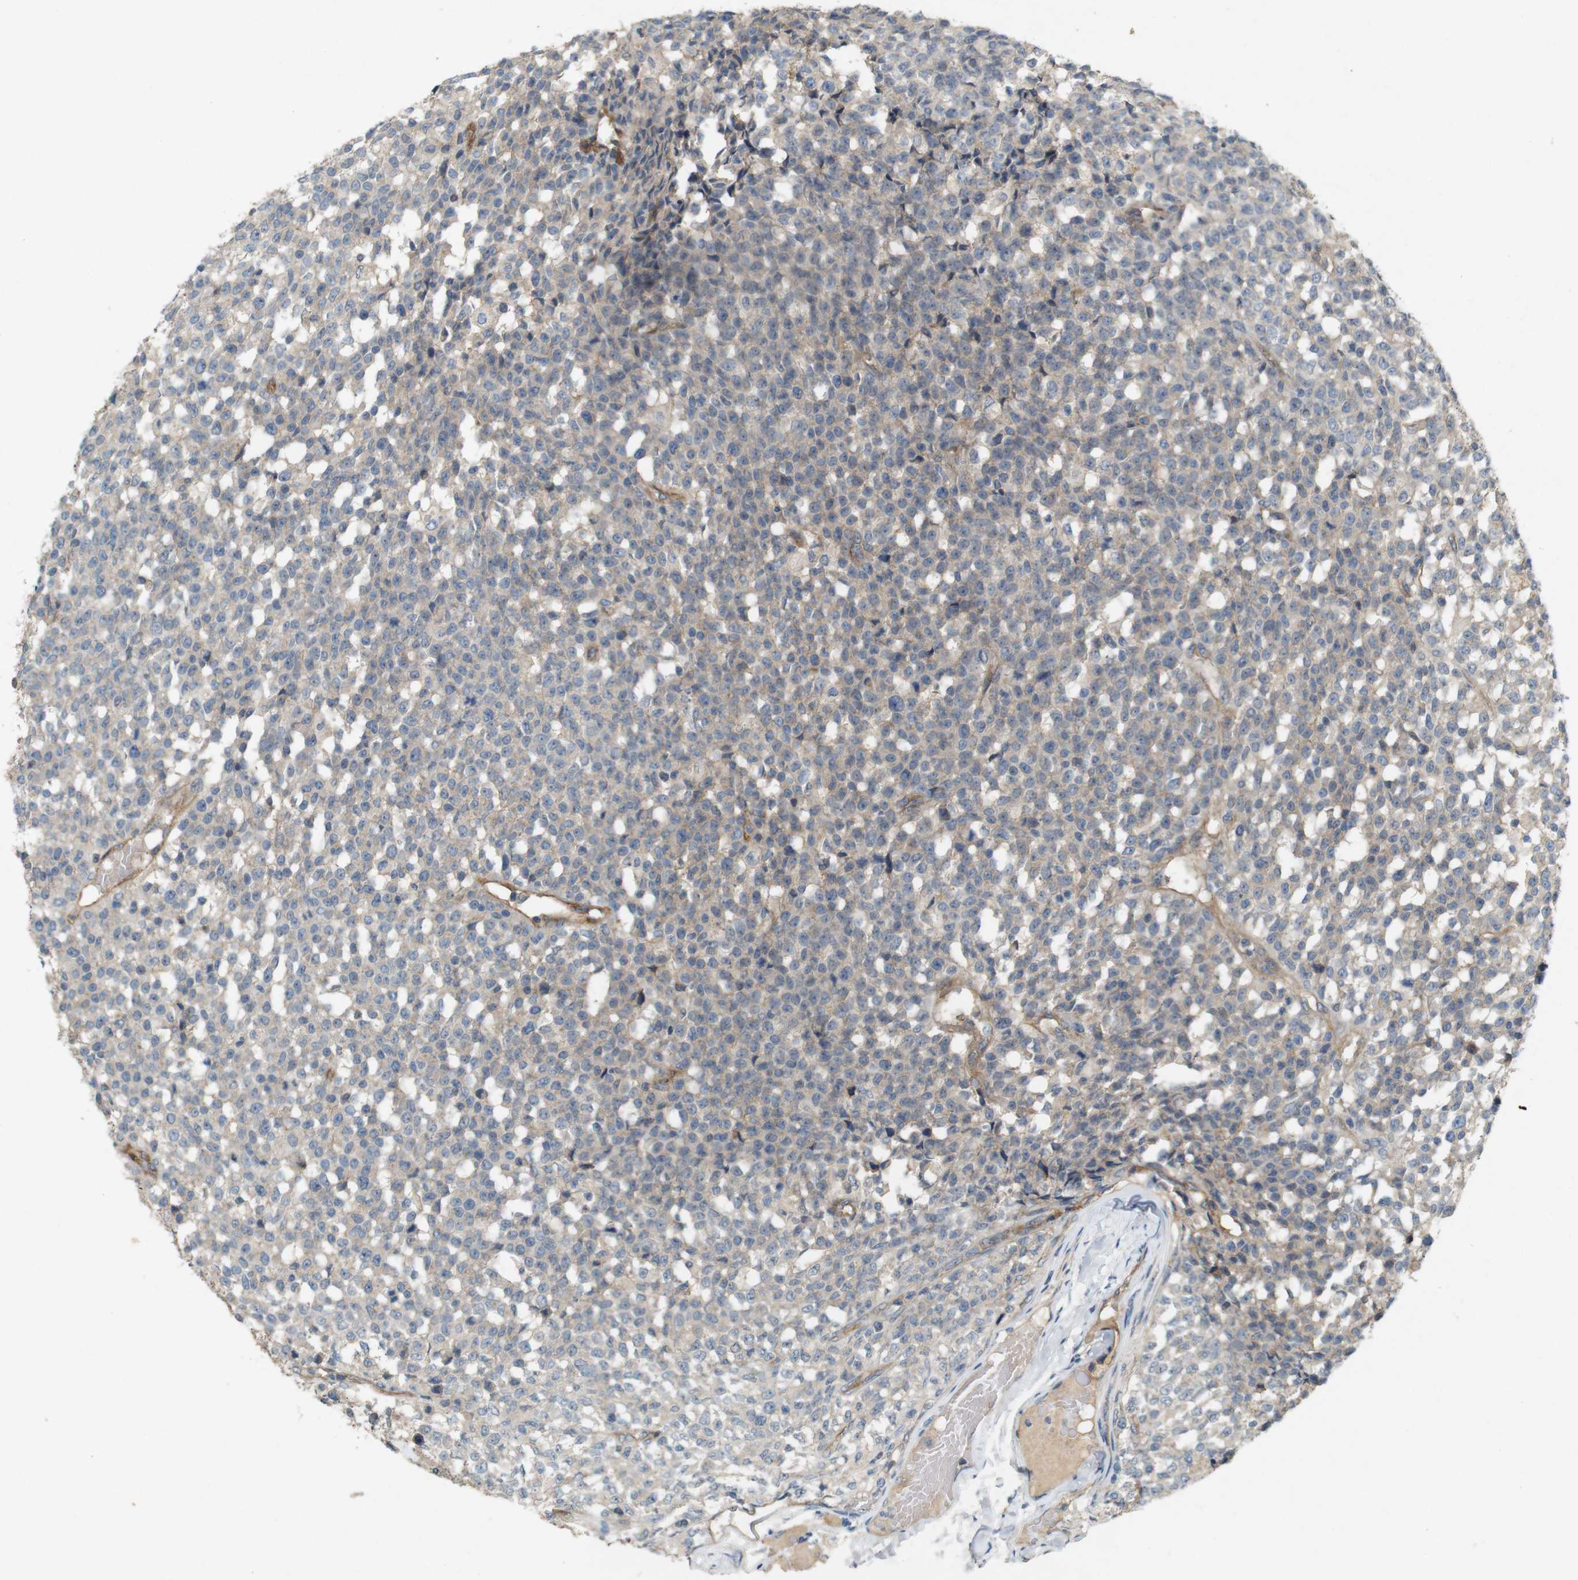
{"staining": {"intensity": "weak", "quantity": "<25%", "location": "cytoplasmic/membranous"}, "tissue": "testis cancer", "cell_type": "Tumor cells", "image_type": "cancer", "snomed": [{"axis": "morphology", "description": "Seminoma, NOS"}, {"axis": "topography", "description": "Testis"}], "caption": "Photomicrograph shows no protein staining in tumor cells of testis cancer tissue.", "gene": "PVR", "patient": {"sex": "male", "age": 59}}